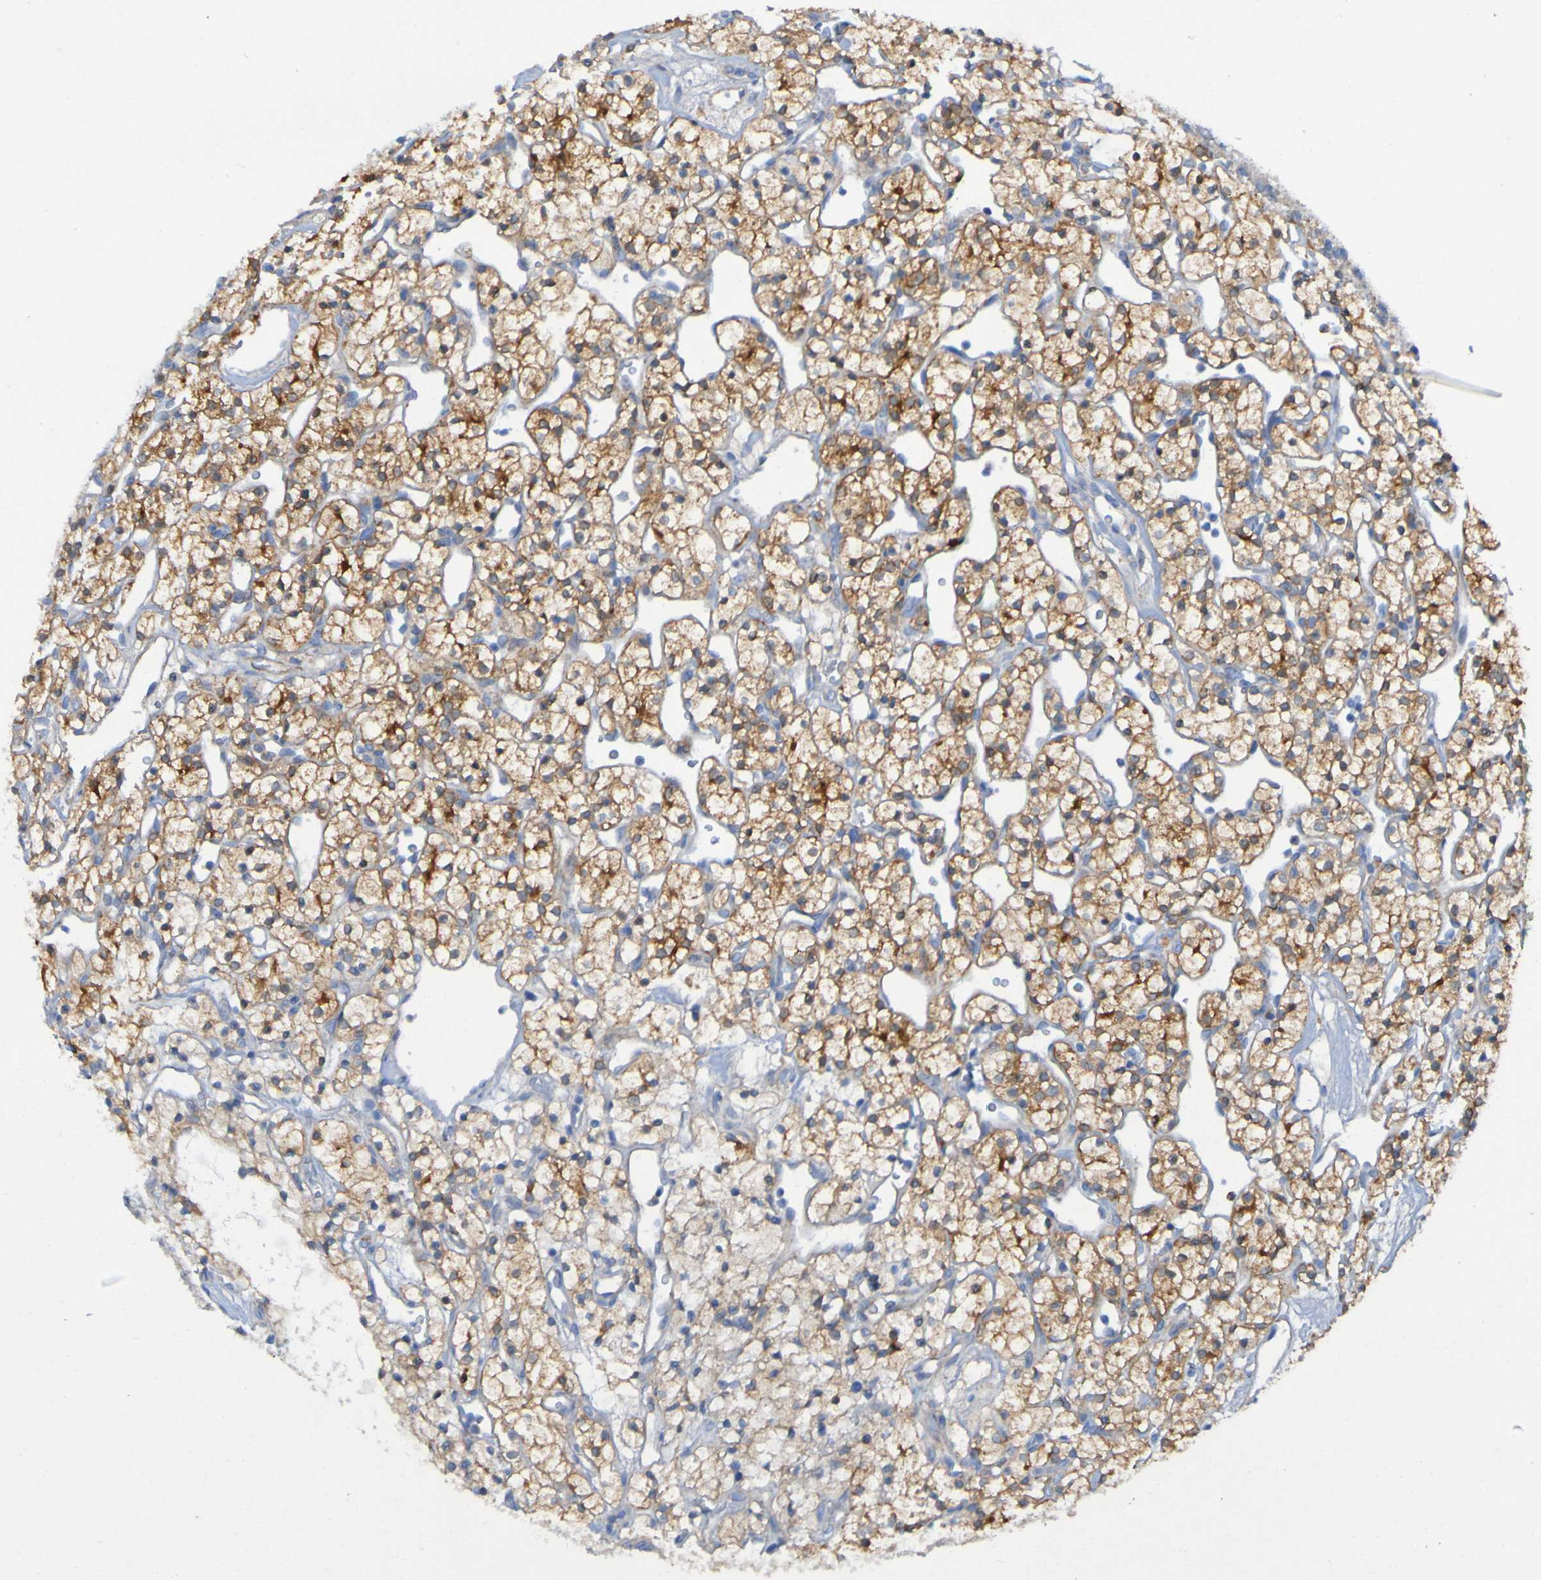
{"staining": {"intensity": "moderate", "quantity": ">75%", "location": "cytoplasmic/membranous"}, "tissue": "renal cancer", "cell_type": "Tumor cells", "image_type": "cancer", "snomed": [{"axis": "morphology", "description": "Adenocarcinoma, NOS"}, {"axis": "topography", "description": "Kidney"}], "caption": "Human renal cancer stained with a brown dye exhibits moderate cytoplasmic/membranous positive staining in approximately >75% of tumor cells.", "gene": "ARHGEF16", "patient": {"sex": "female", "age": 60}}